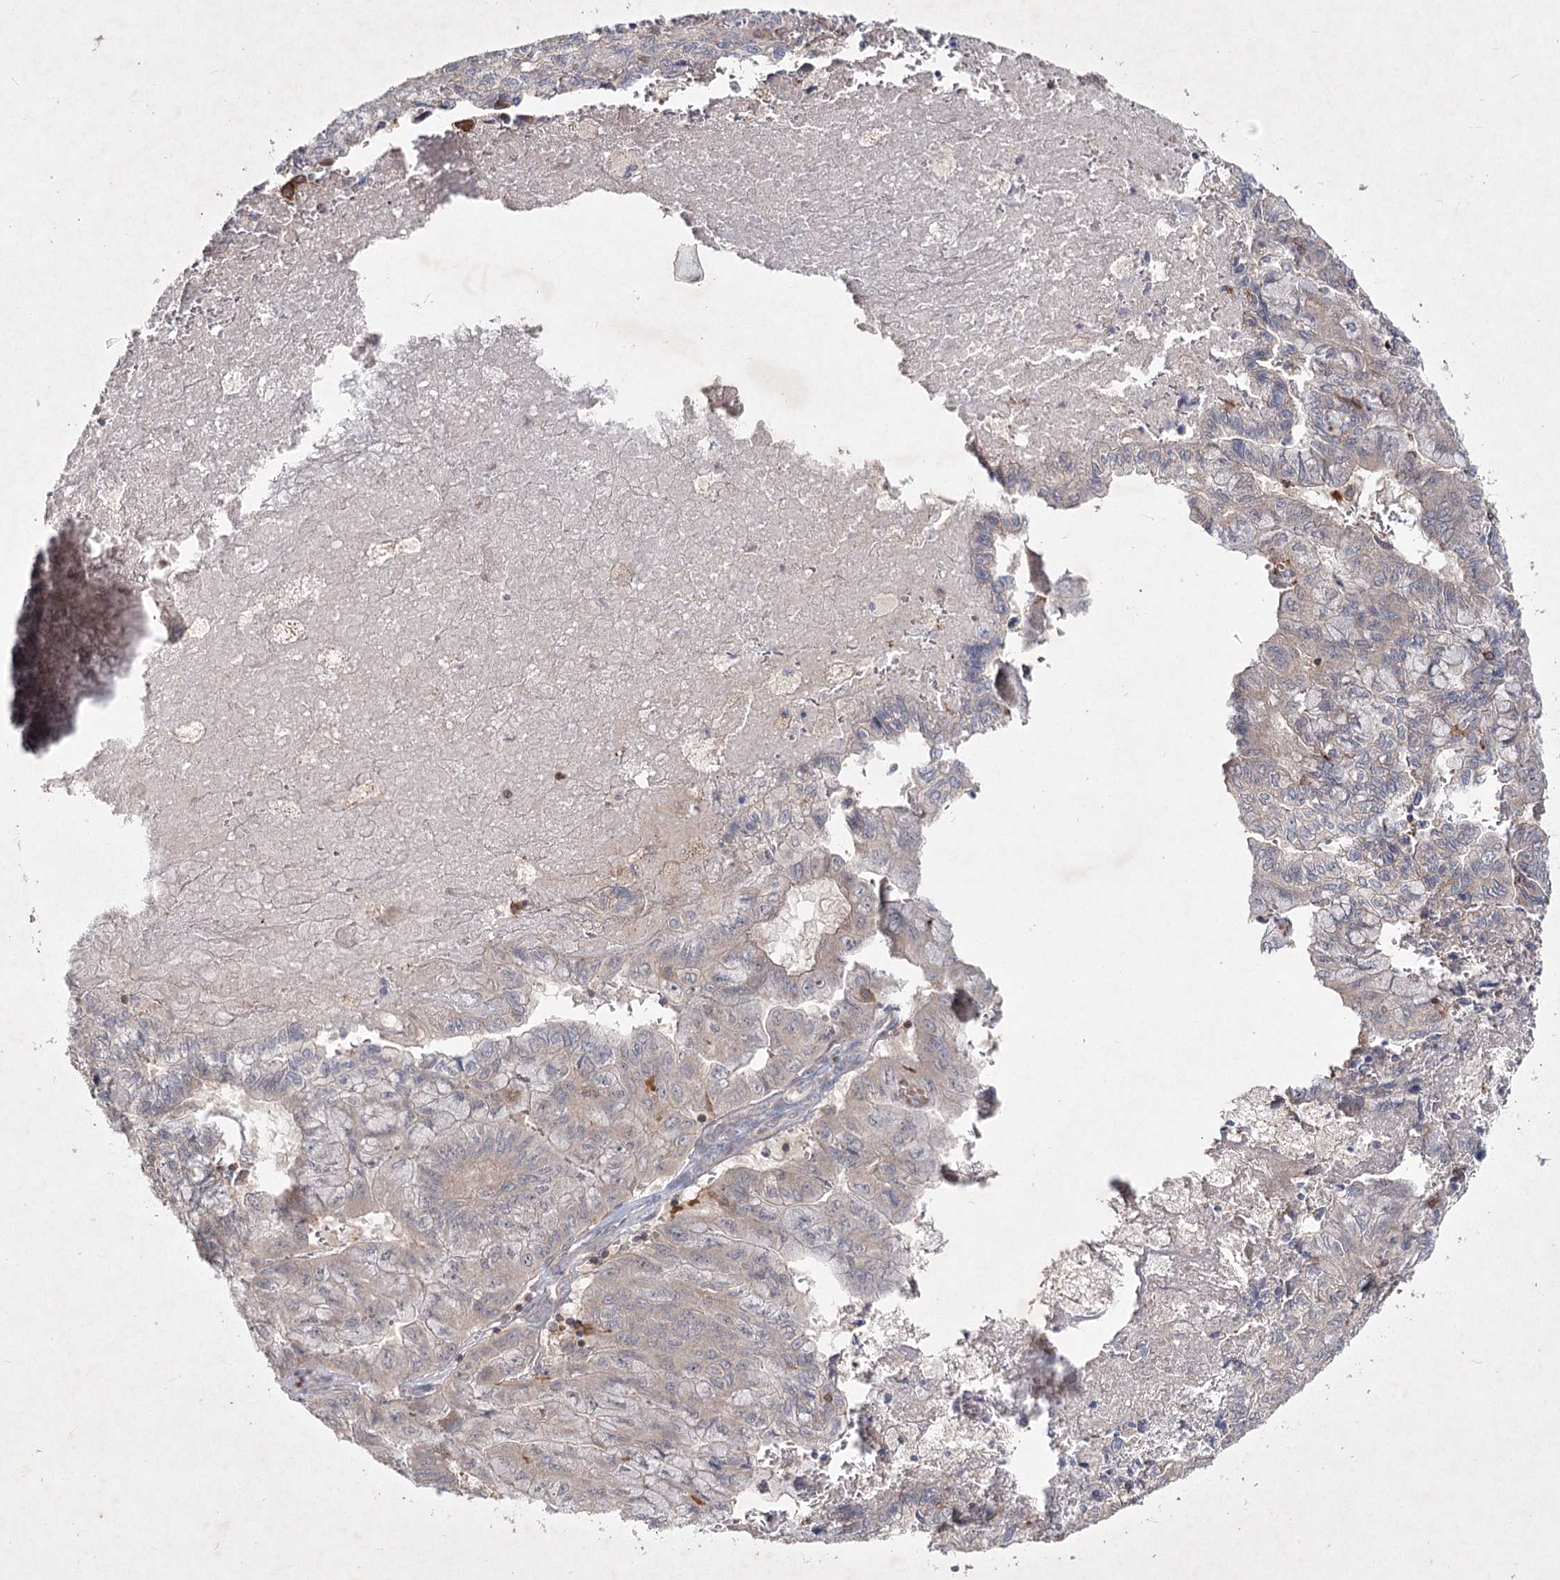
{"staining": {"intensity": "weak", "quantity": "25%-75%", "location": "cytoplasmic/membranous"}, "tissue": "pancreatic cancer", "cell_type": "Tumor cells", "image_type": "cancer", "snomed": [{"axis": "morphology", "description": "Adenocarcinoma, NOS"}, {"axis": "topography", "description": "Pancreas"}], "caption": "High-power microscopy captured an immunohistochemistry histopathology image of pancreatic cancer, revealing weak cytoplasmic/membranous staining in approximately 25%-75% of tumor cells.", "gene": "CIB2", "patient": {"sex": "male", "age": 51}}